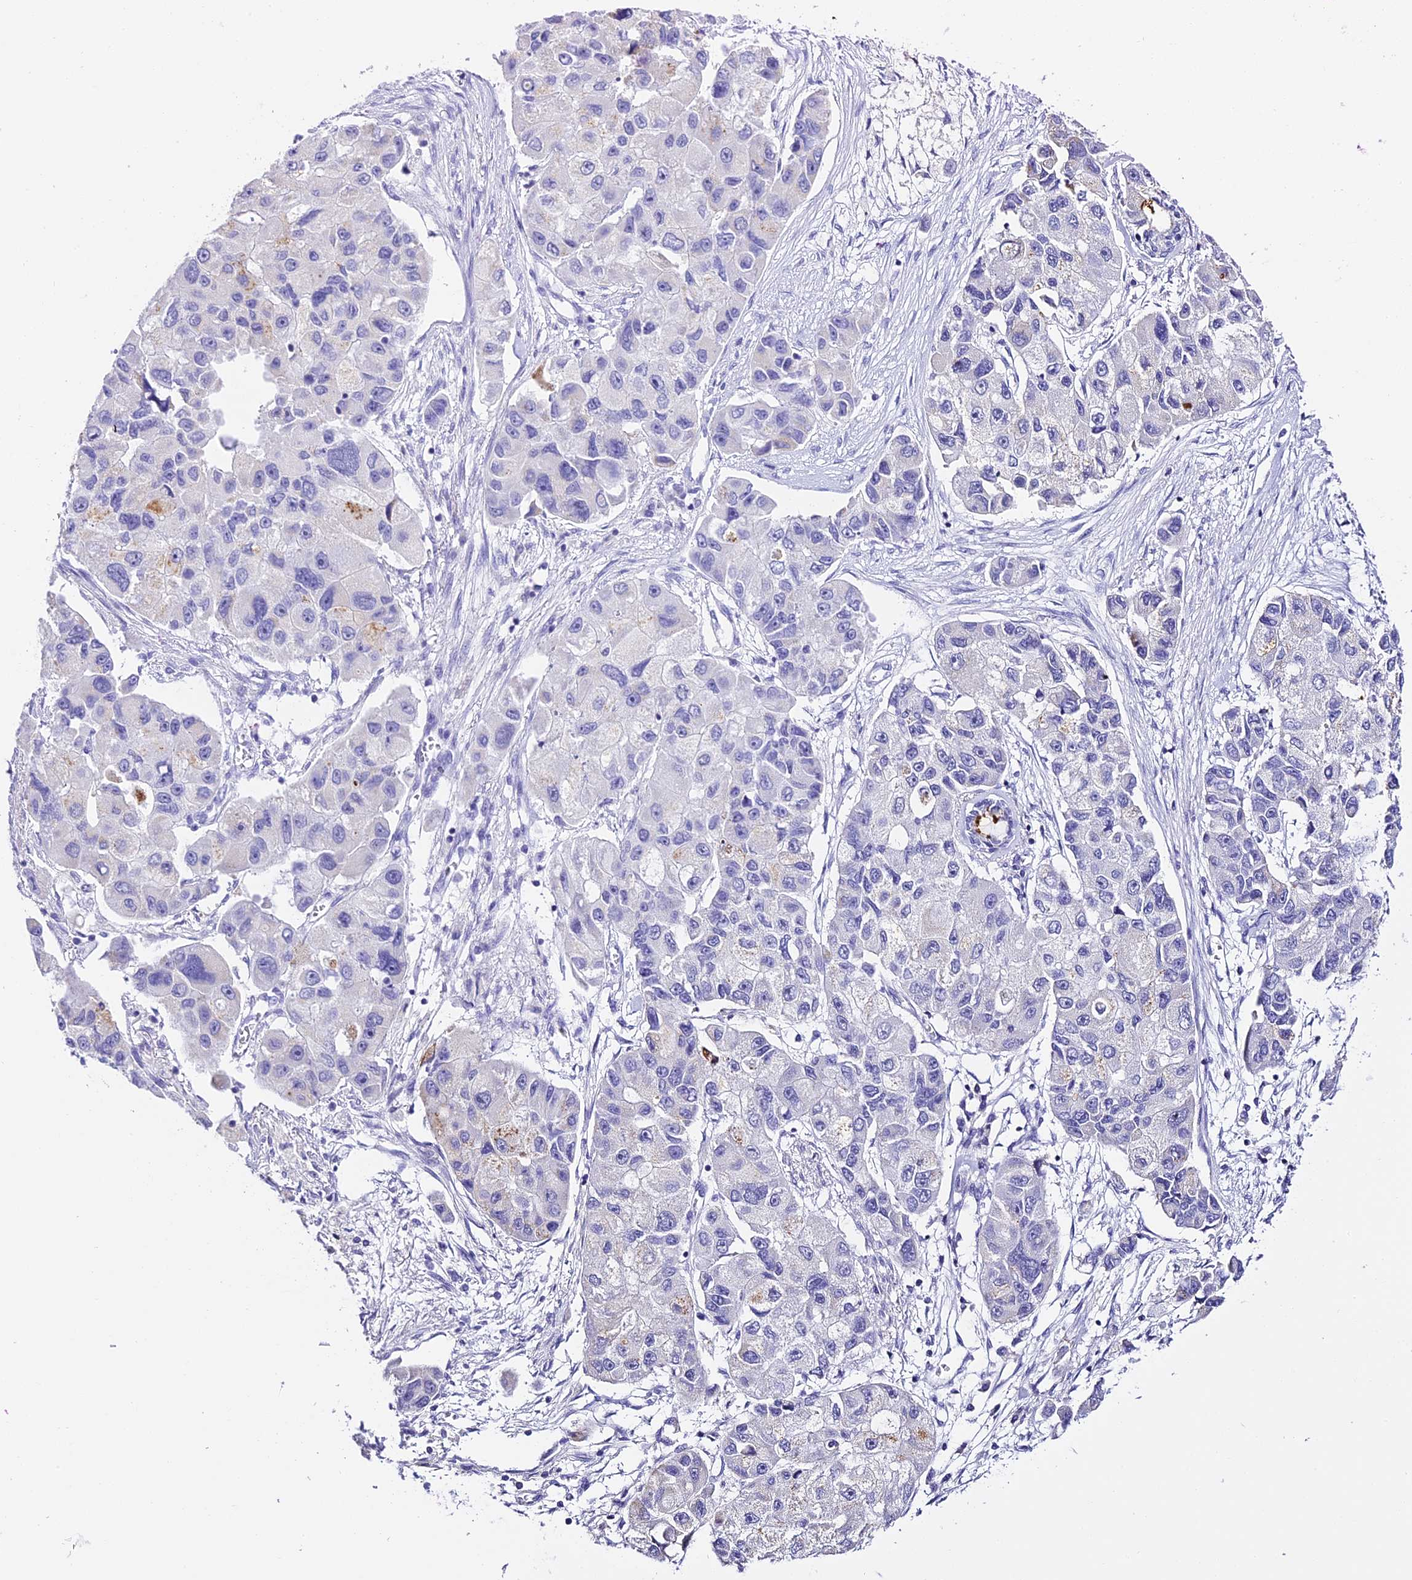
{"staining": {"intensity": "negative", "quantity": "none", "location": "none"}, "tissue": "lung cancer", "cell_type": "Tumor cells", "image_type": "cancer", "snomed": [{"axis": "morphology", "description": "Adenocarcinoma, NOS"}, {"axis": "topography", "description": "Lung"}], "caption": "The image demonstrates no staining of tumor cells in lung adenocarcinoma.", "gene": "C12orf29", "patient": {"sex": "female", "age": 54}}